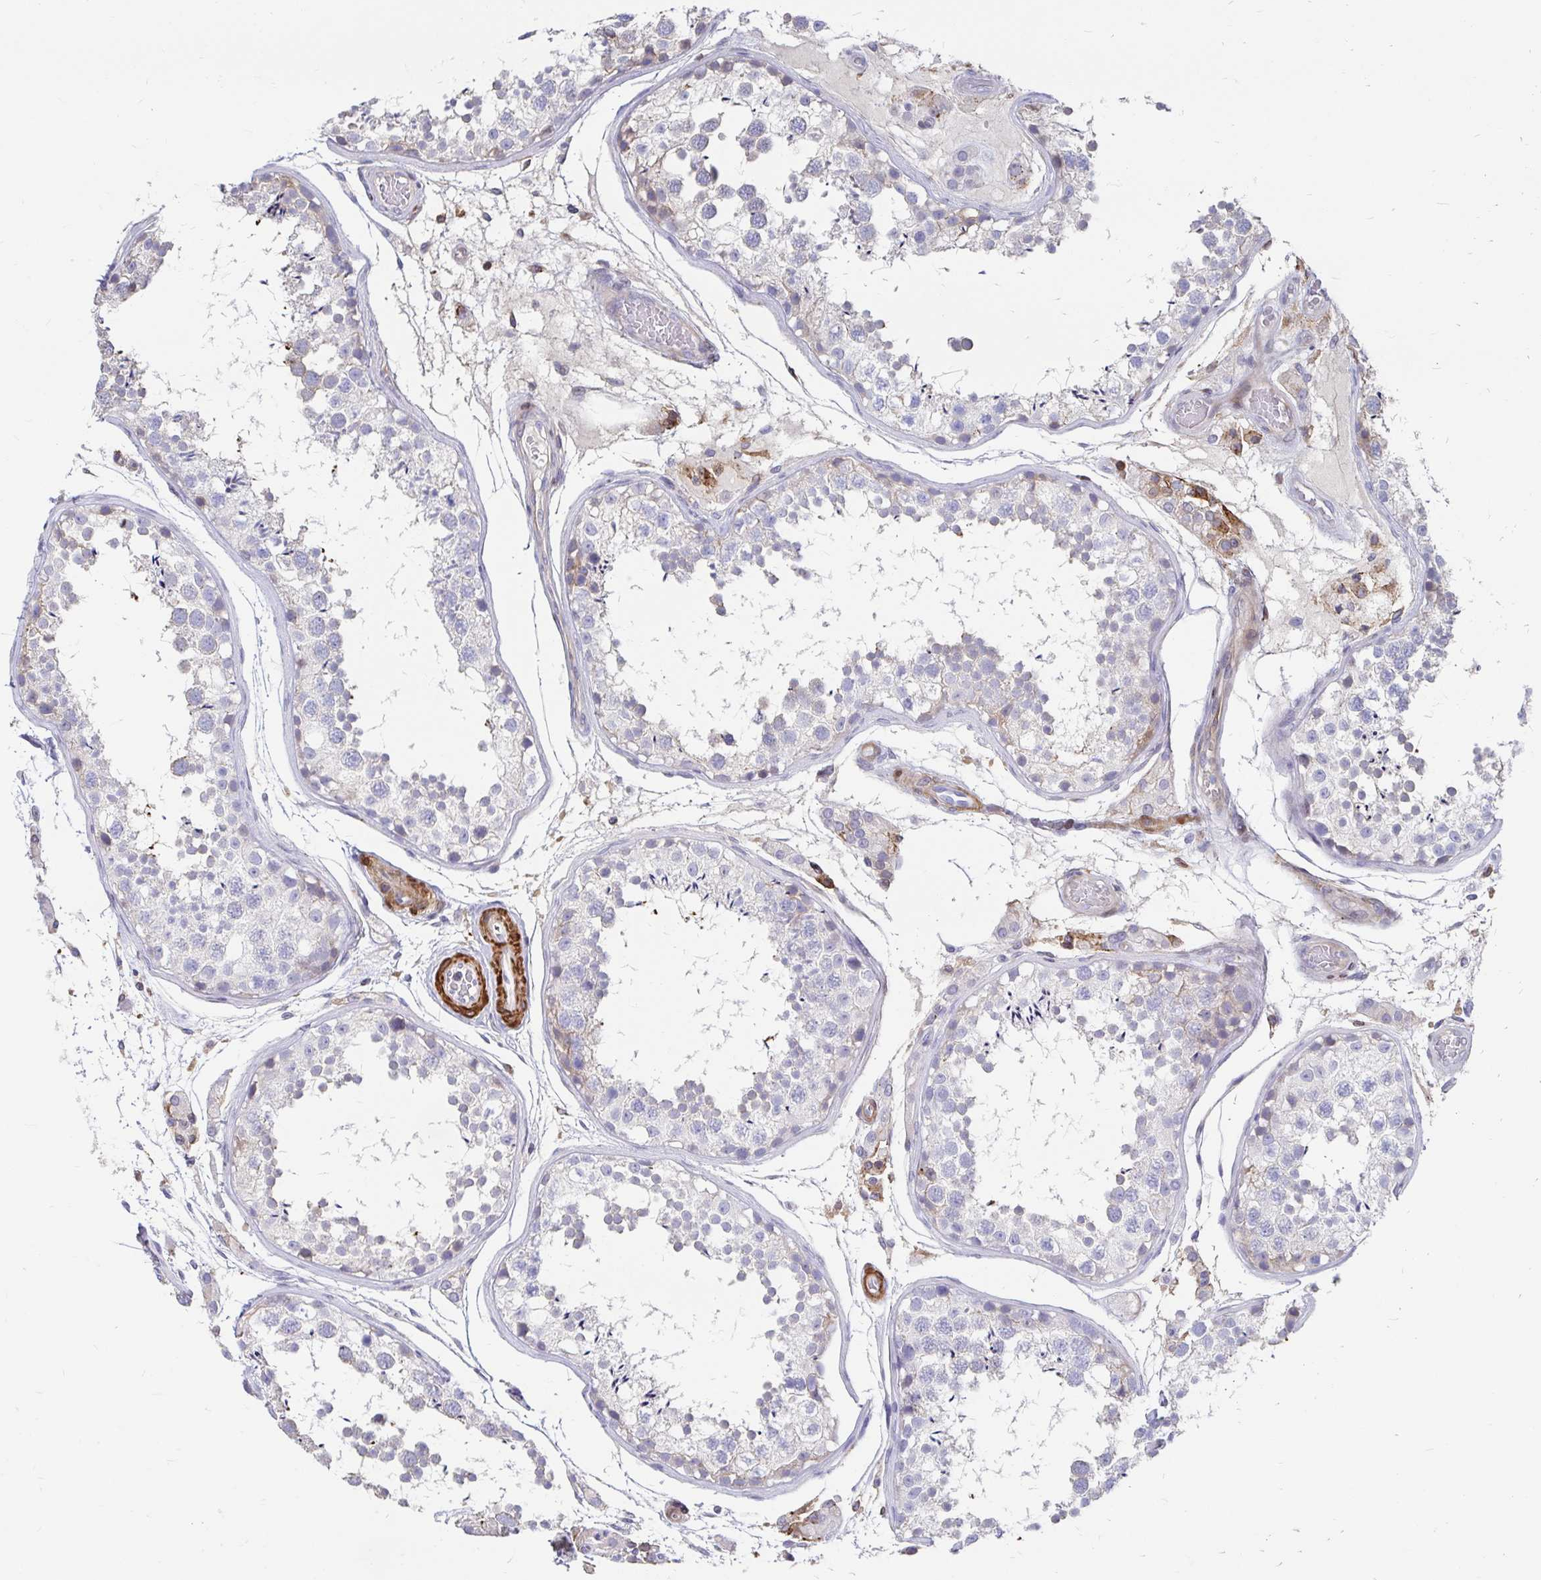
{"staining": {"intensity": "weak", "quantity": "<25%", "location": "cytoplasmic/membranous"}, "tissue": "testis", "cell_type": "Cells in seminiferous ducts", "image_type": "normal", "snomed": [{"axis": "morphology", "description": "Normal tissue, NOS"}, {"axis": "topography", "description": "Testis"}], "caption": "Image shows no significant protein staining in cells in seminiferous ducts of normal testis. Nuclei are stained in blue.", "gene": "CDKL1", "patient": {"sex": "male", "age": 29}}